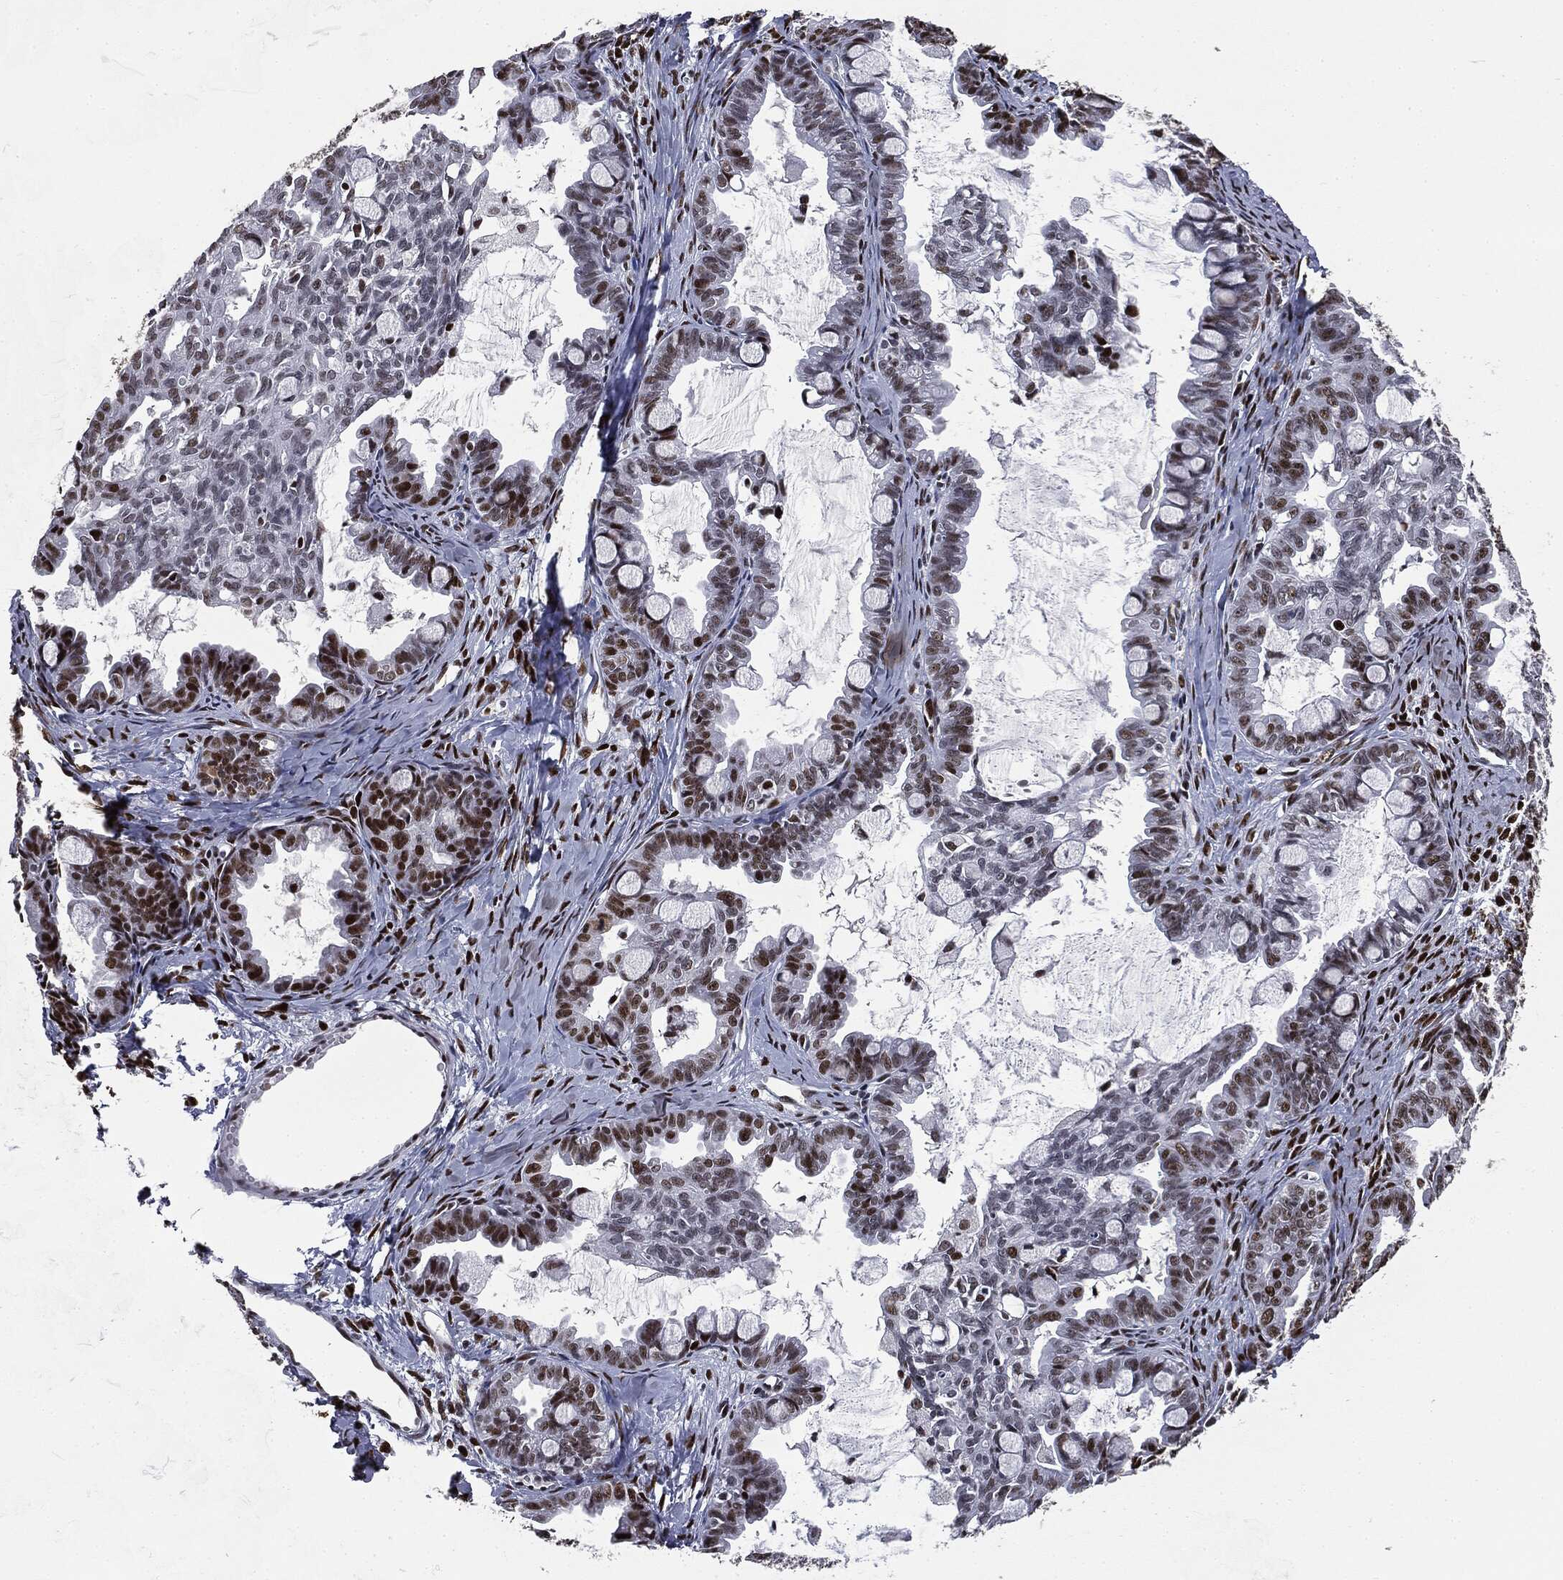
{"staining": {"intensity": "strong", "quantity": "<25%", "location": "nuclear"}, "tissue": "ovarian cancer", "cell_type": "Tumor cells", "image_type": "cancer", "snomed": [{"axis": "morphology", "description": "Cystadenocarcinoma, mucinous, NOS"}, {"axis": "topography", "description": "Ovary"}], "caption": "A histopathology image of ovarian mucinous cystadenocarcinoma stained for a protein shows strong nuclear brown staining in tumor cells. (Stains: DAB (3,3'-diaminobenzidine) in brown, nuclei in blue, Microscopy: brightfield microscopy at high magnification).", "gene": "MSH2", "patient": {"sex": "female", "age": 63}}